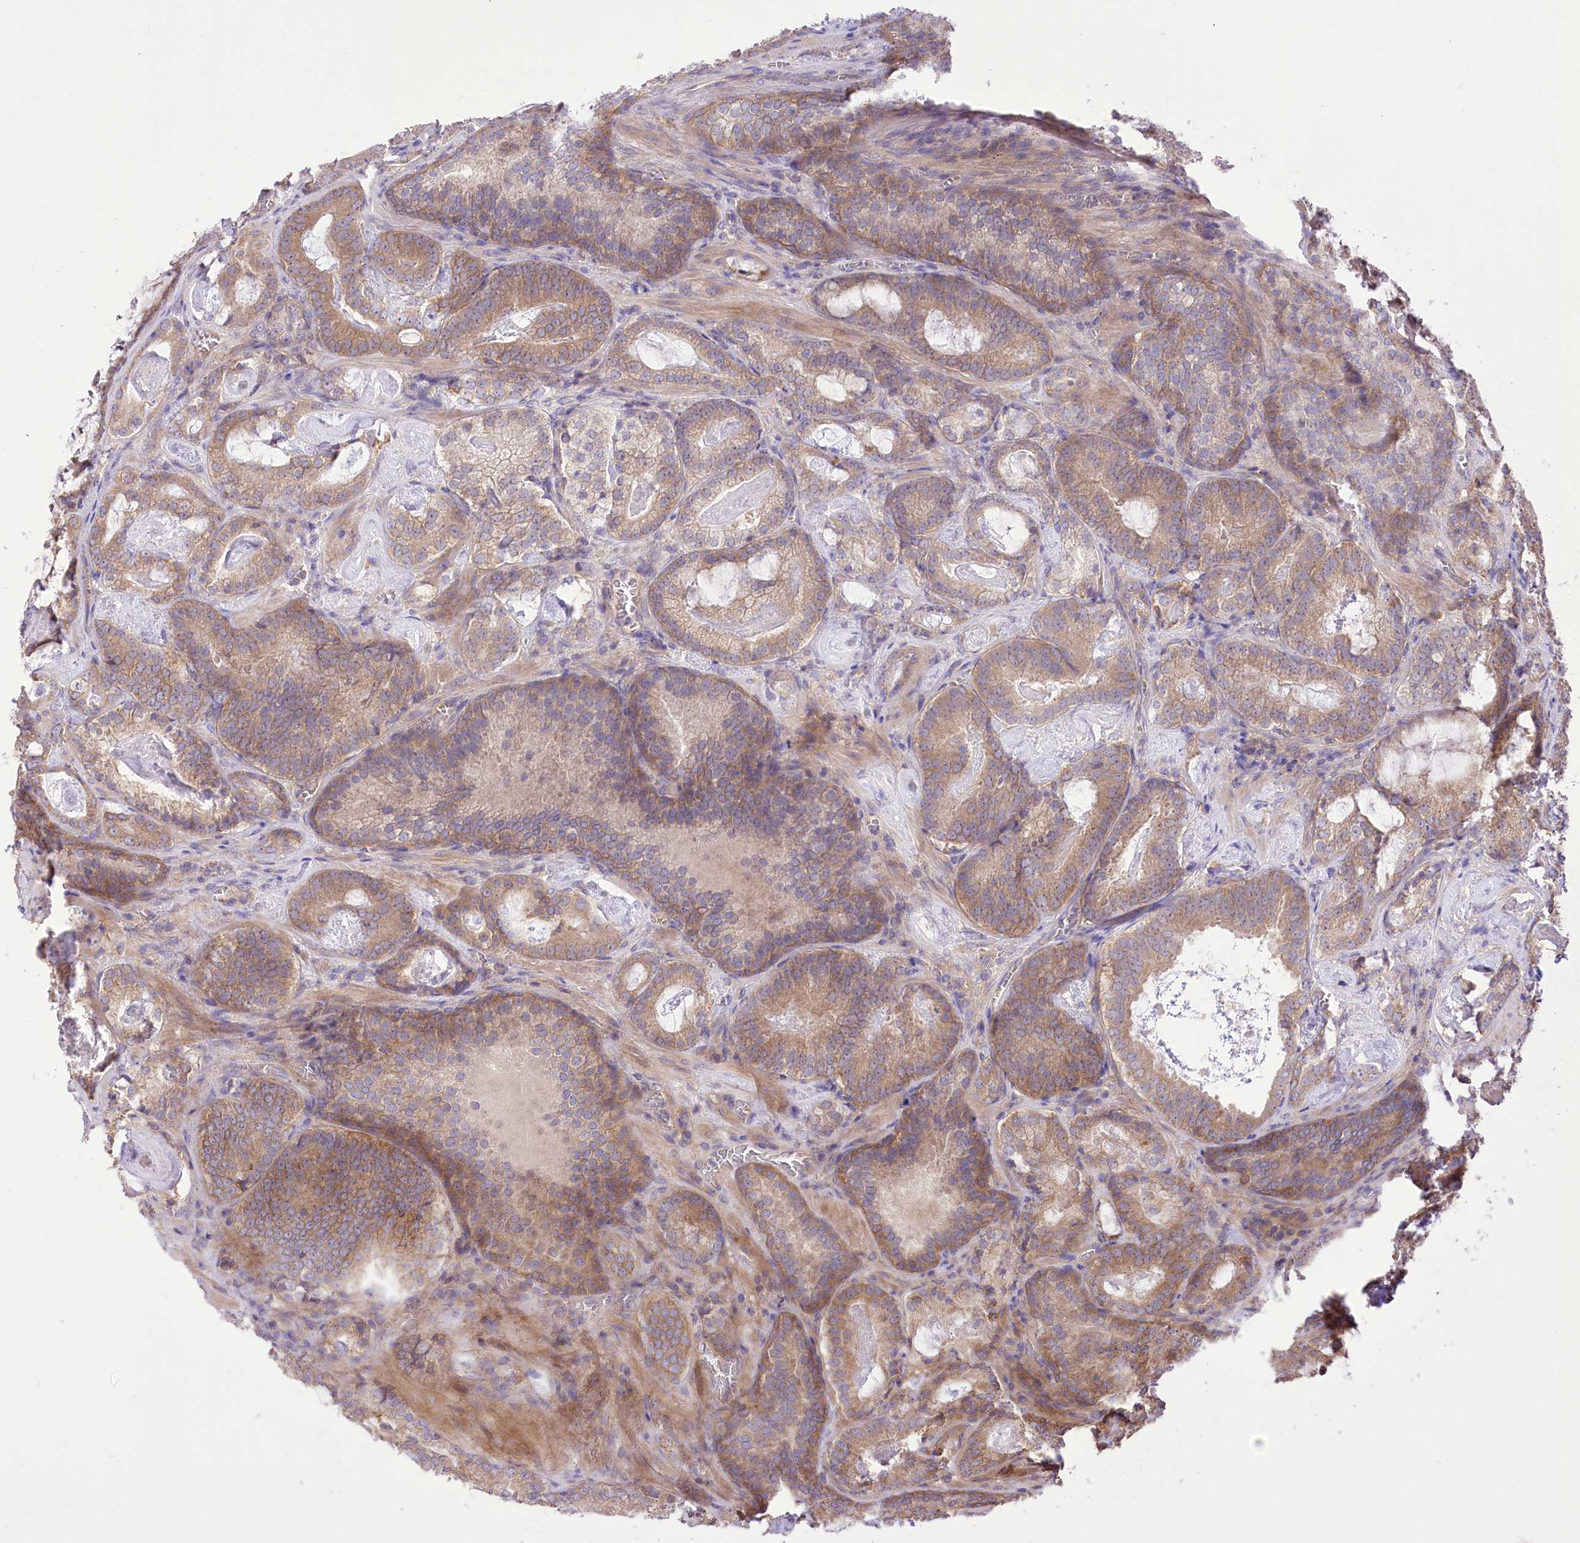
{"staining": {"intensity": "moderate", "quantity": ">75%", "location": "cytoplasmic/membranous"}, "tissue": "prostate cancer", "cell_type": "Tumor cells", "image_type": "cancer", "snomed": [{"axis": "morphology", "description": "Adenocarcinoma, Low grade"}, {"axis": "topography", "description": "Prostate"}], "caption": "Human prostate cancer (low-grade adenocarcinoma) stained with a brown dye reveals moderate cytoplasmic/membranous positive staining in approximately >75% of tumor cells.", "gene": "XYLB", "patient": {"sex": "male", "age": 60}}